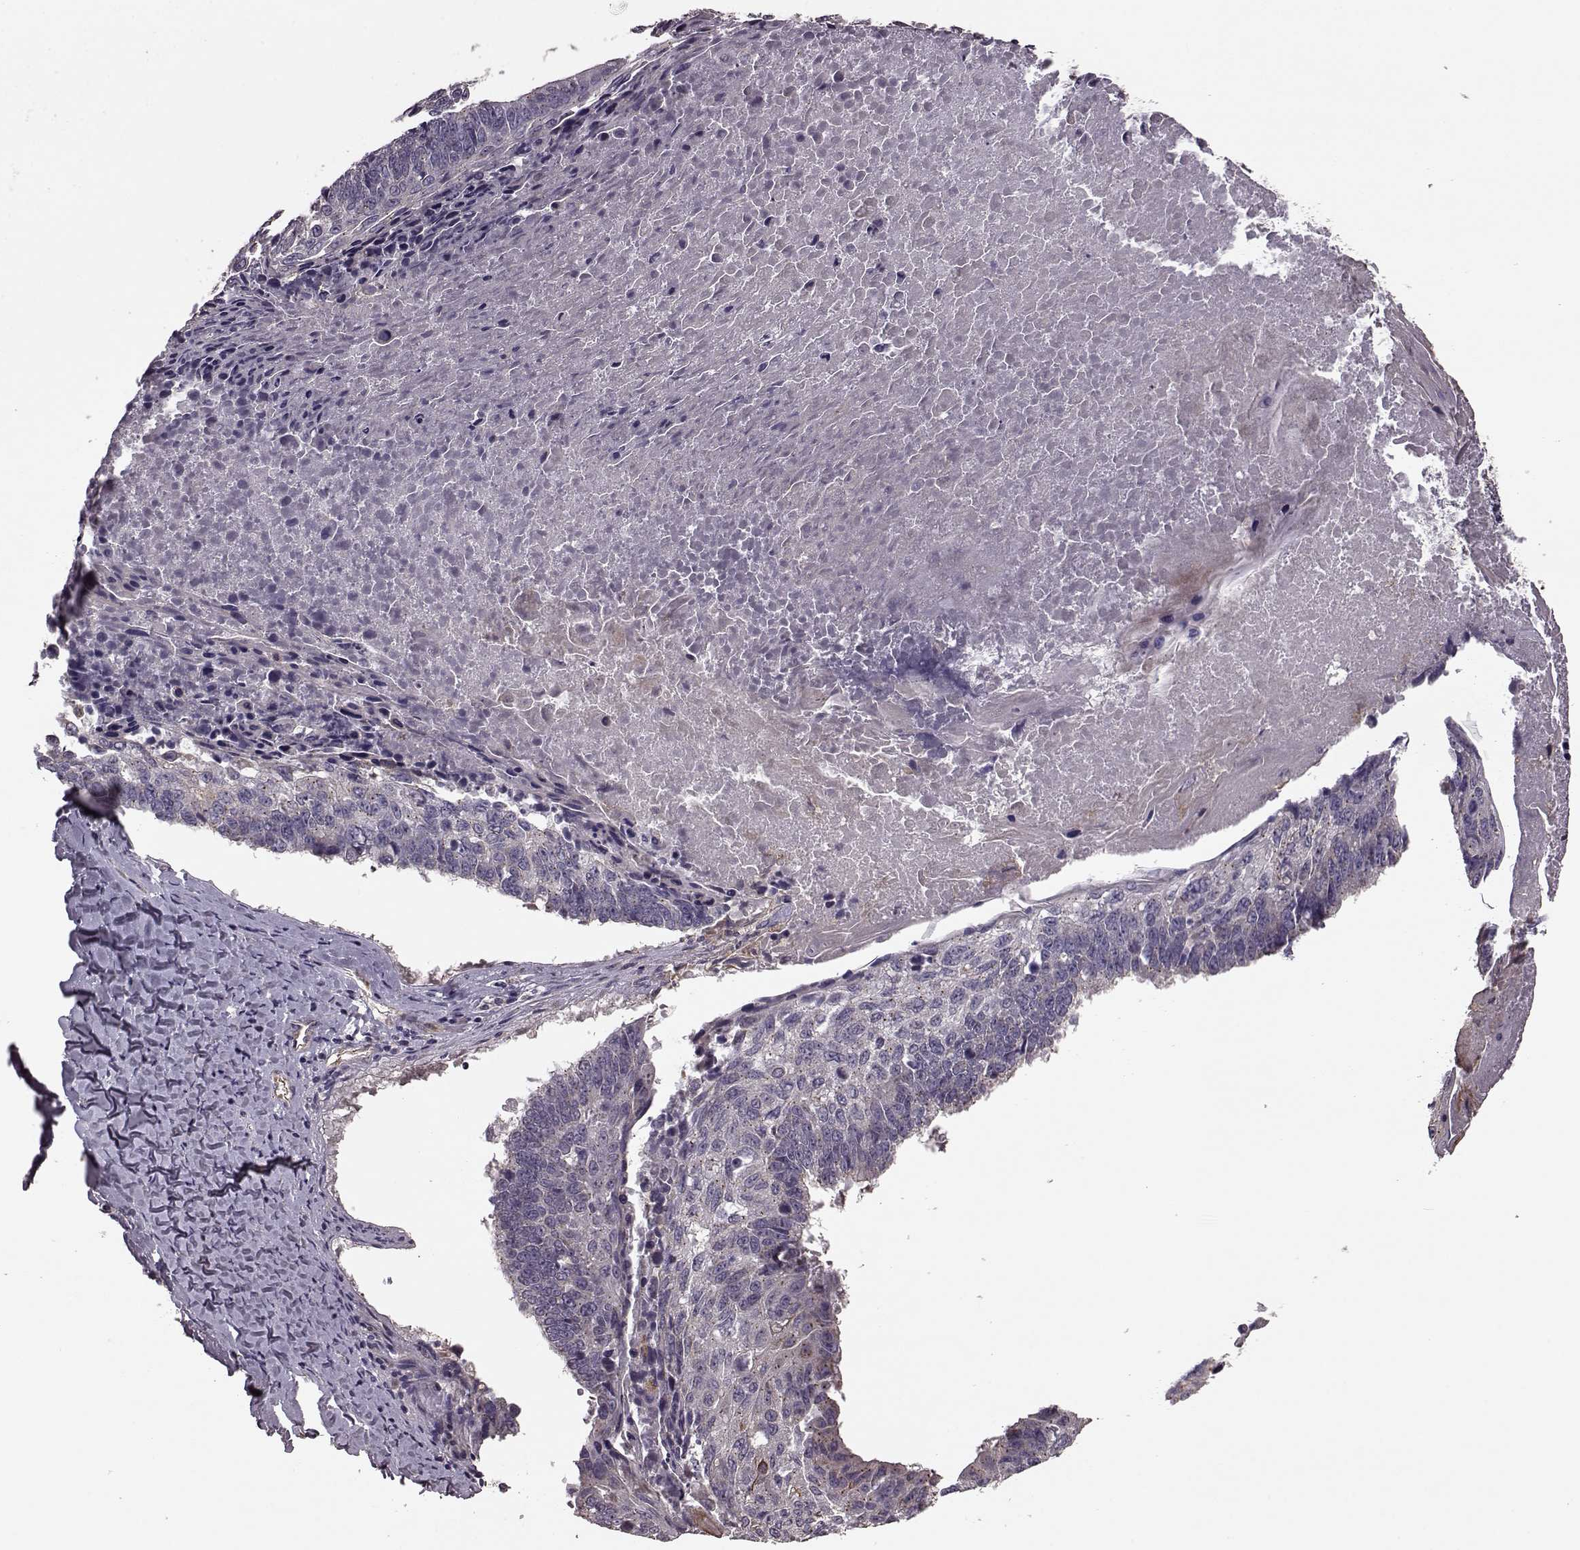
{"staining": {"intensity": "negative", "quantity": "none", "location": "none"}, "tissue": "lung cancer", "cell_type": "Tumor cells", "image_type": "cancer", "snomed": [{"axis": "morphology", "description": "Squamous cell carcinoma, NOS"}, {"axis": "topography", "description": "Lung"}], "caption": "IHC of human lung cancer shows no expression in tumor cells.", "gene": "NTF3", "patient": {"sex": "male", "age": 73}}